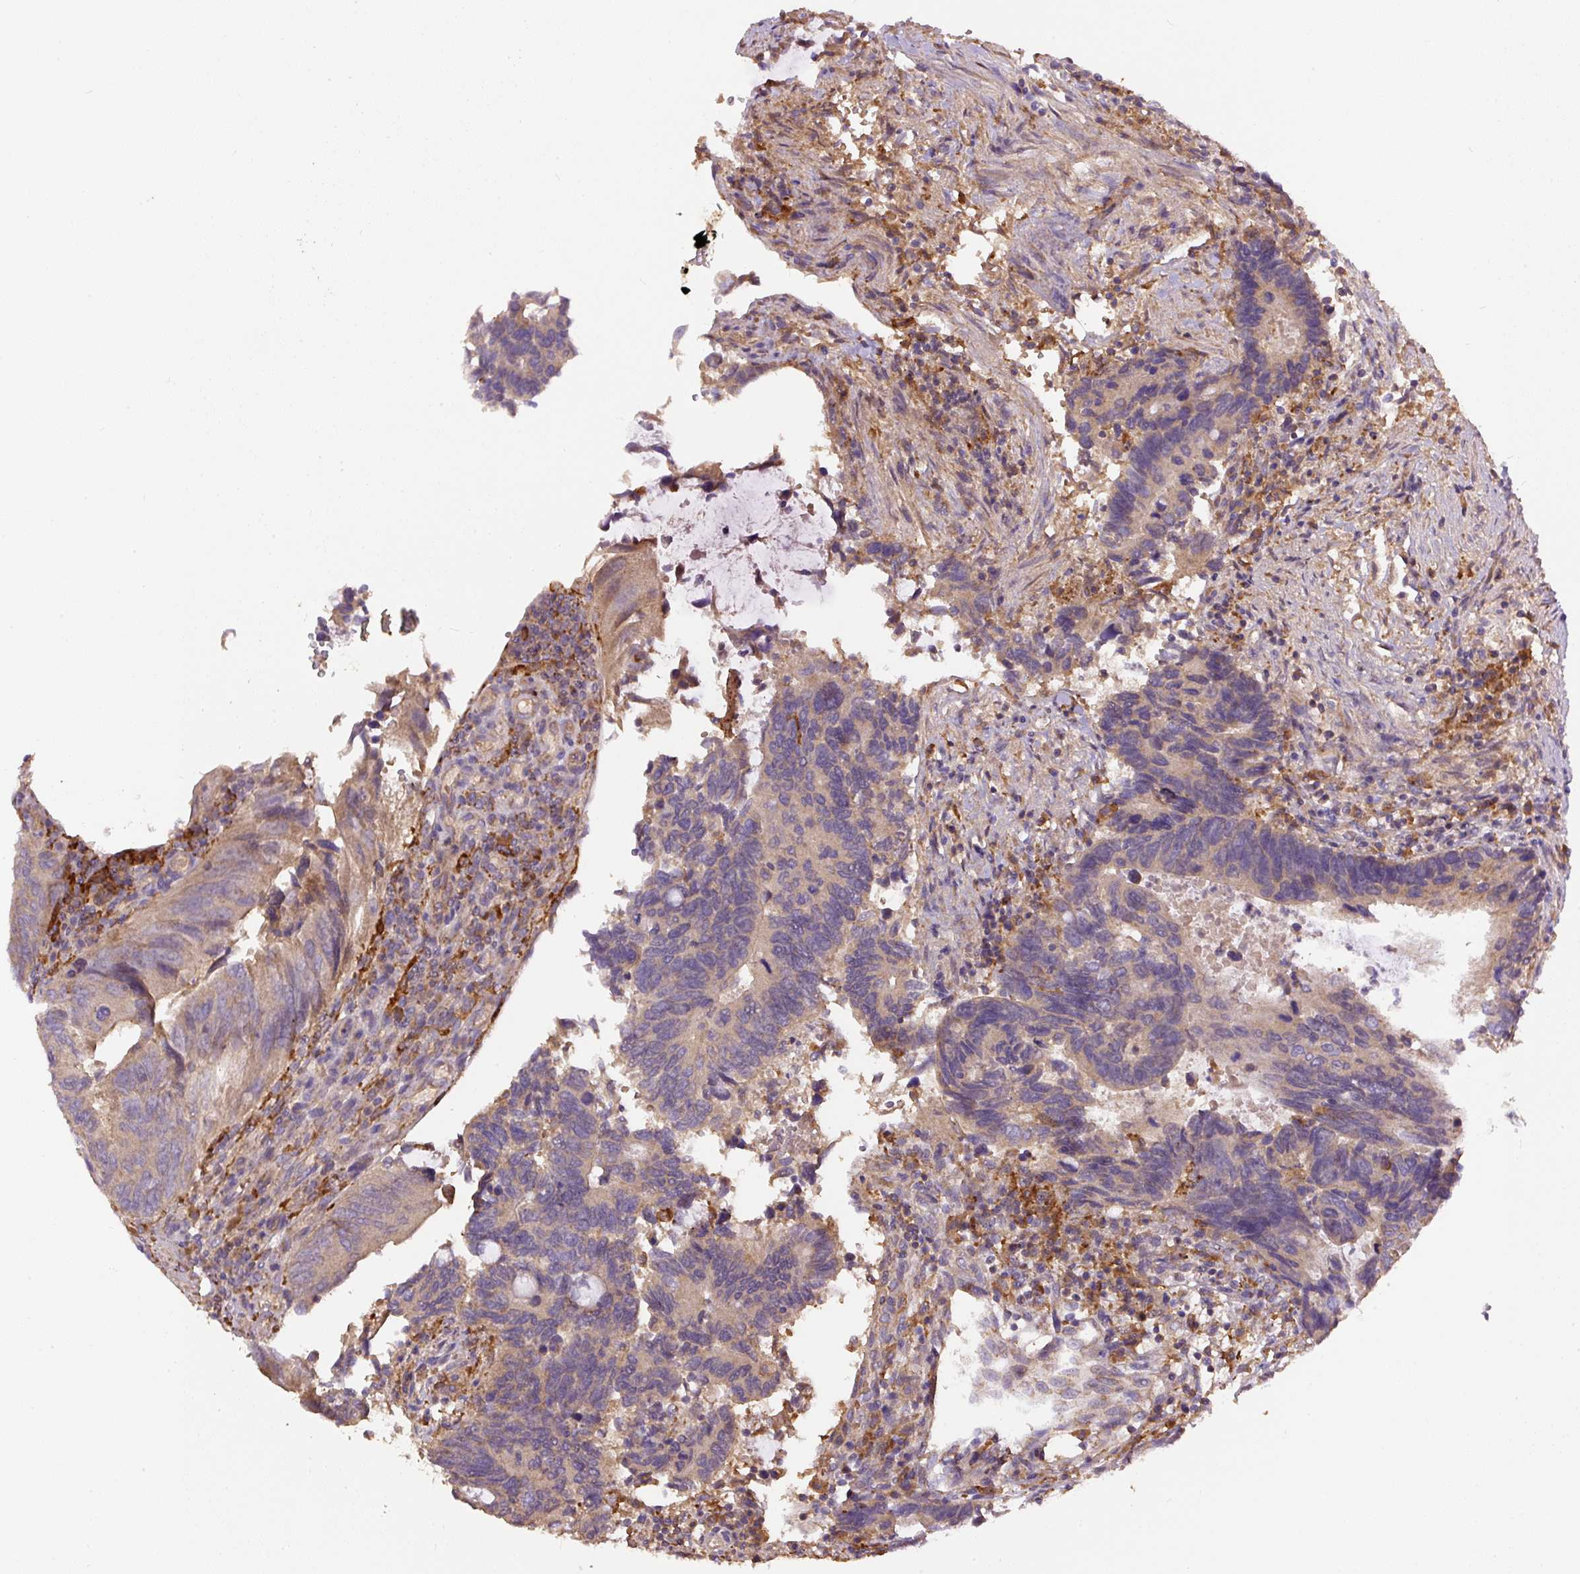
{"staining": {"intensity": "negative", "quantity": "none", "location": "none"}, "tissue": "colorectal cancer", "cell_type": "Tumor cells", "image_type": "cancer", "snomed": [{"axis": "morphology", "description": "Adenocarcinoma, NOS"}, {"axis": "topography", "description": "Colon"}], "caption": "Tumor cells are negative for brown protein staining in colorectal cancer.", "gene": "DAPK1", "patient": {"sex": "male", "age": 87}}